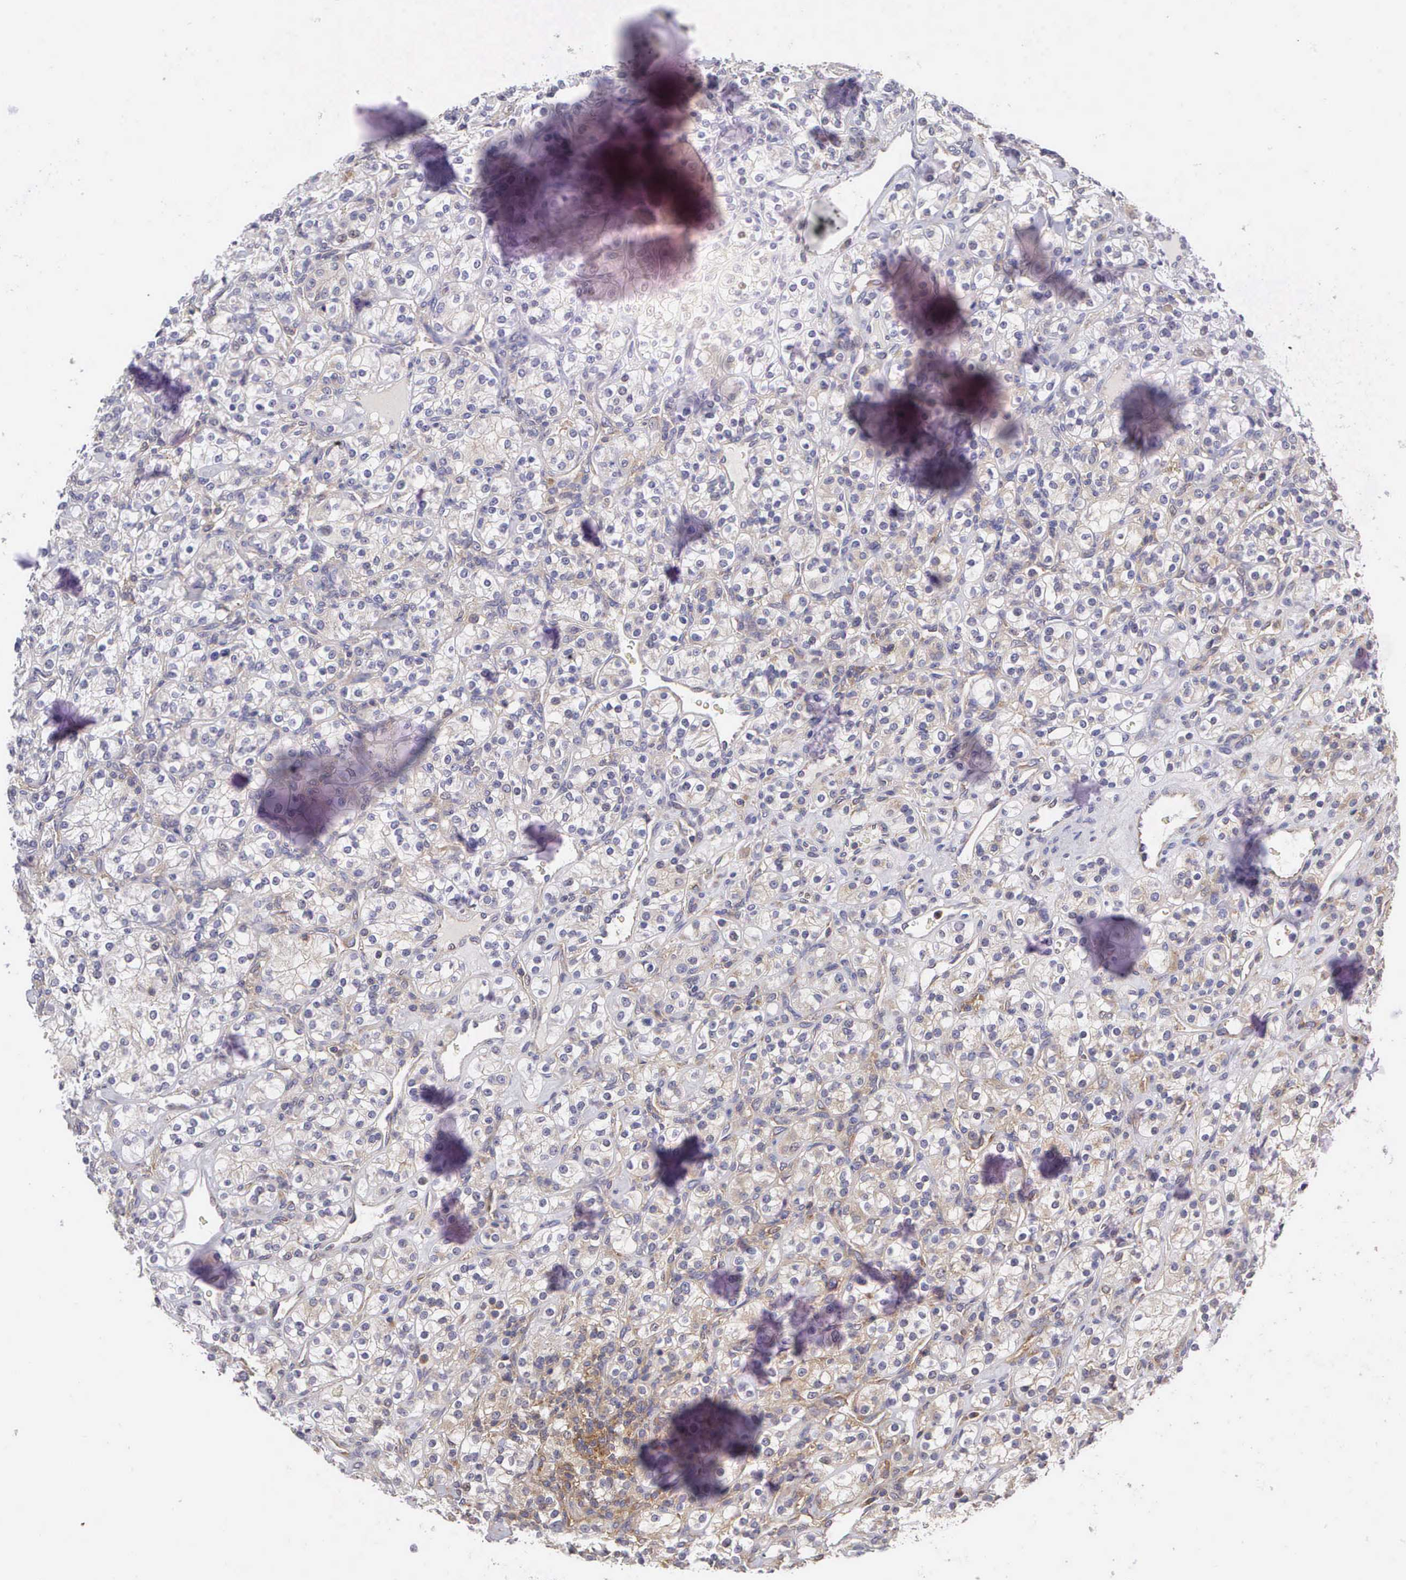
{"staining": {"intensity": "negative", "quantity": "none", "location": "none"}, "tissue": "renal cancer", "cell_type": "Tumor cells", "image_type": "cancer", "snomed": [{"axis": "morphology", "description": "Adenocarcinoma, NOS"}, {"axis": "topography", "description": "Kidney"}], "caption": "The image demonstrates no significant staining in tumor cells of renal cancer.", "gene": "GRIPAP1", "patient": {"sex": "male", "age": 77}}